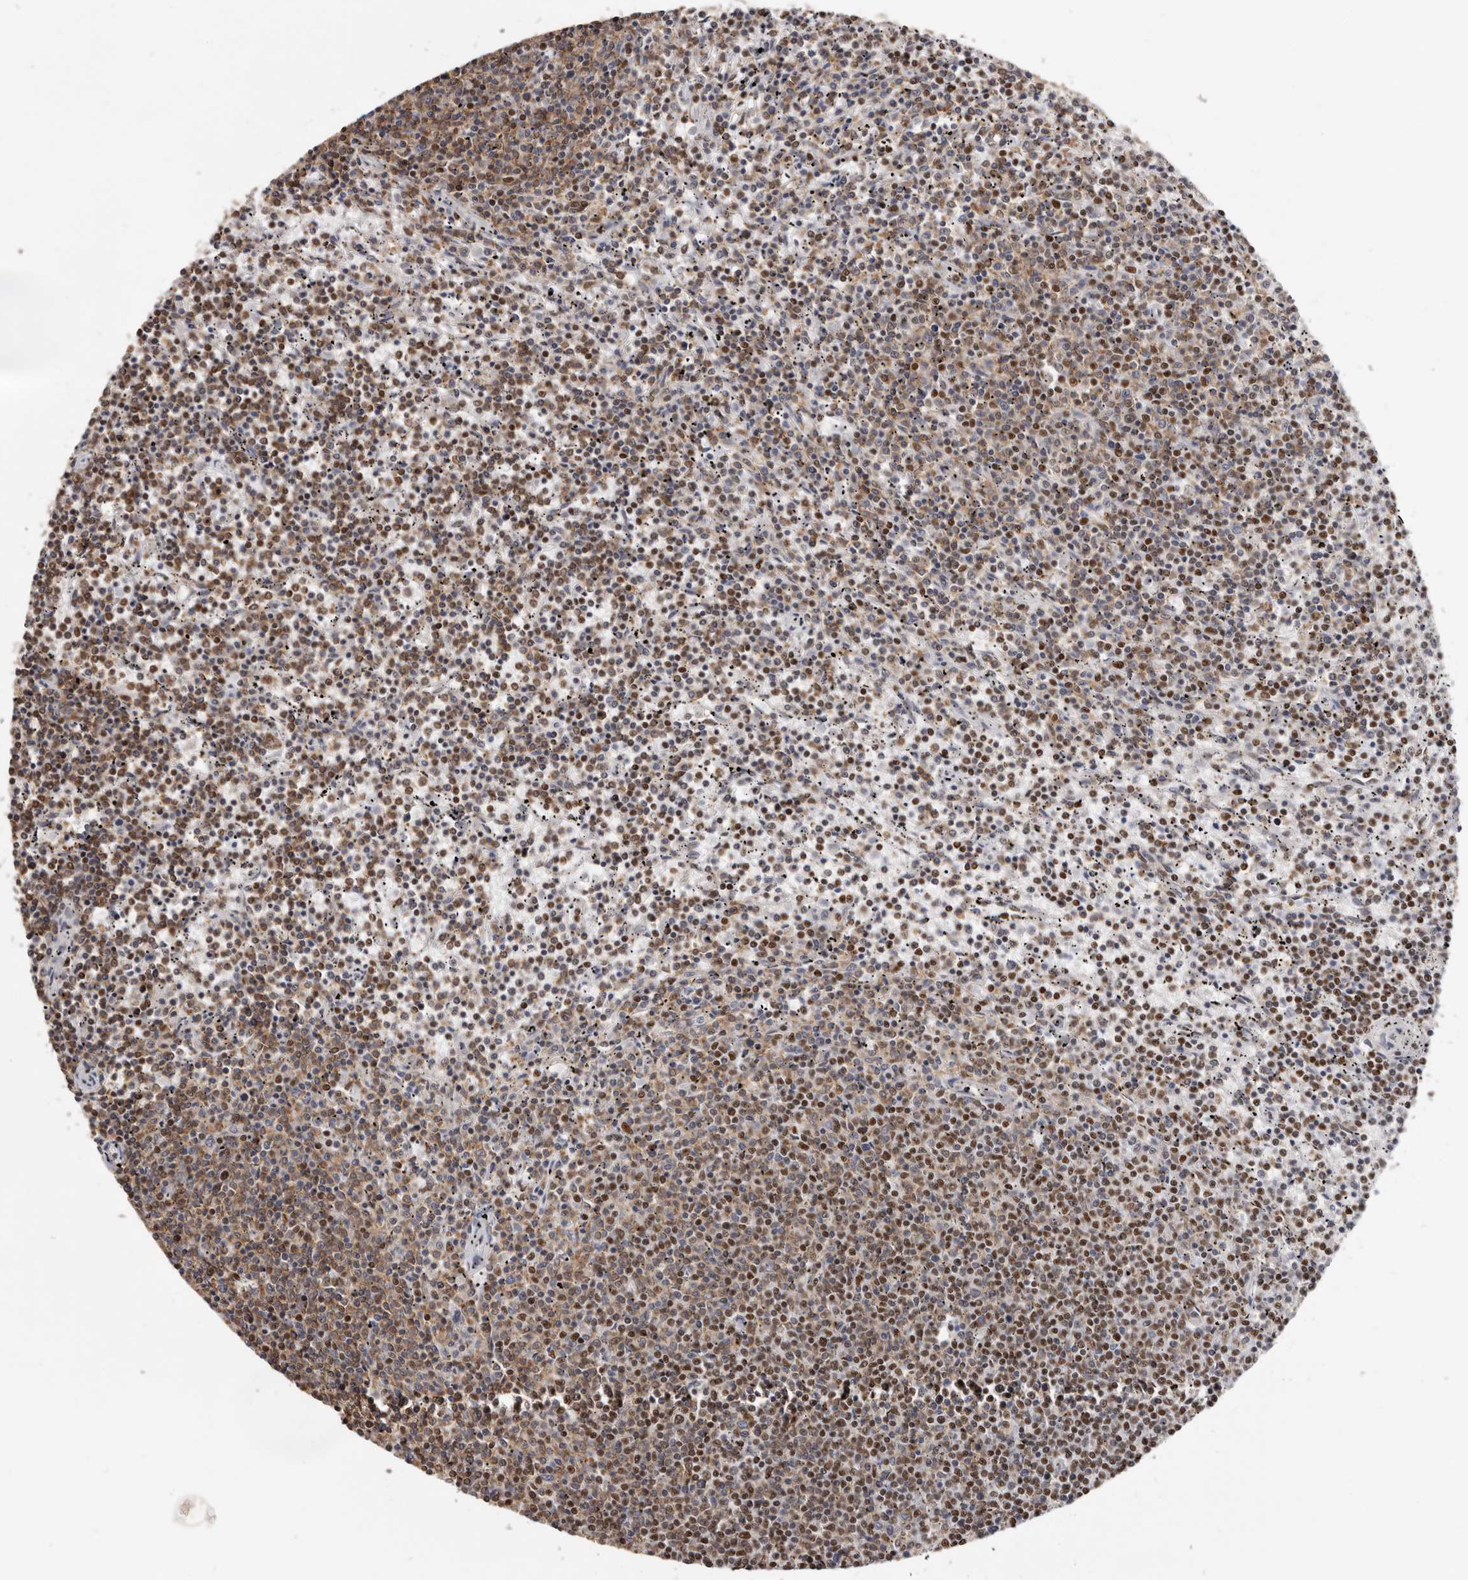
{"staining": {"intensity": "moderate", "quantity": "25%-75%", "location": "cytoplasmic/membranous,nuclear"}, "tissue": "lymphoma", "cell_type": "Tumor cells", "image_type": "cancer", "snomed": [{"axis": "morphology", "description": "Malignant lymphoma, non-Hodgkin's type, Low grade"}, {"axis": "topography", "description": "Spleen"}], "caption": "The immunohistochemical stain shows moderate cytoplasmic/membranous and nuclear expression in tumor cells of lymphoma tissue.", "gene": "SCAF4", "patient": {"sex": "female", "age": 50}}